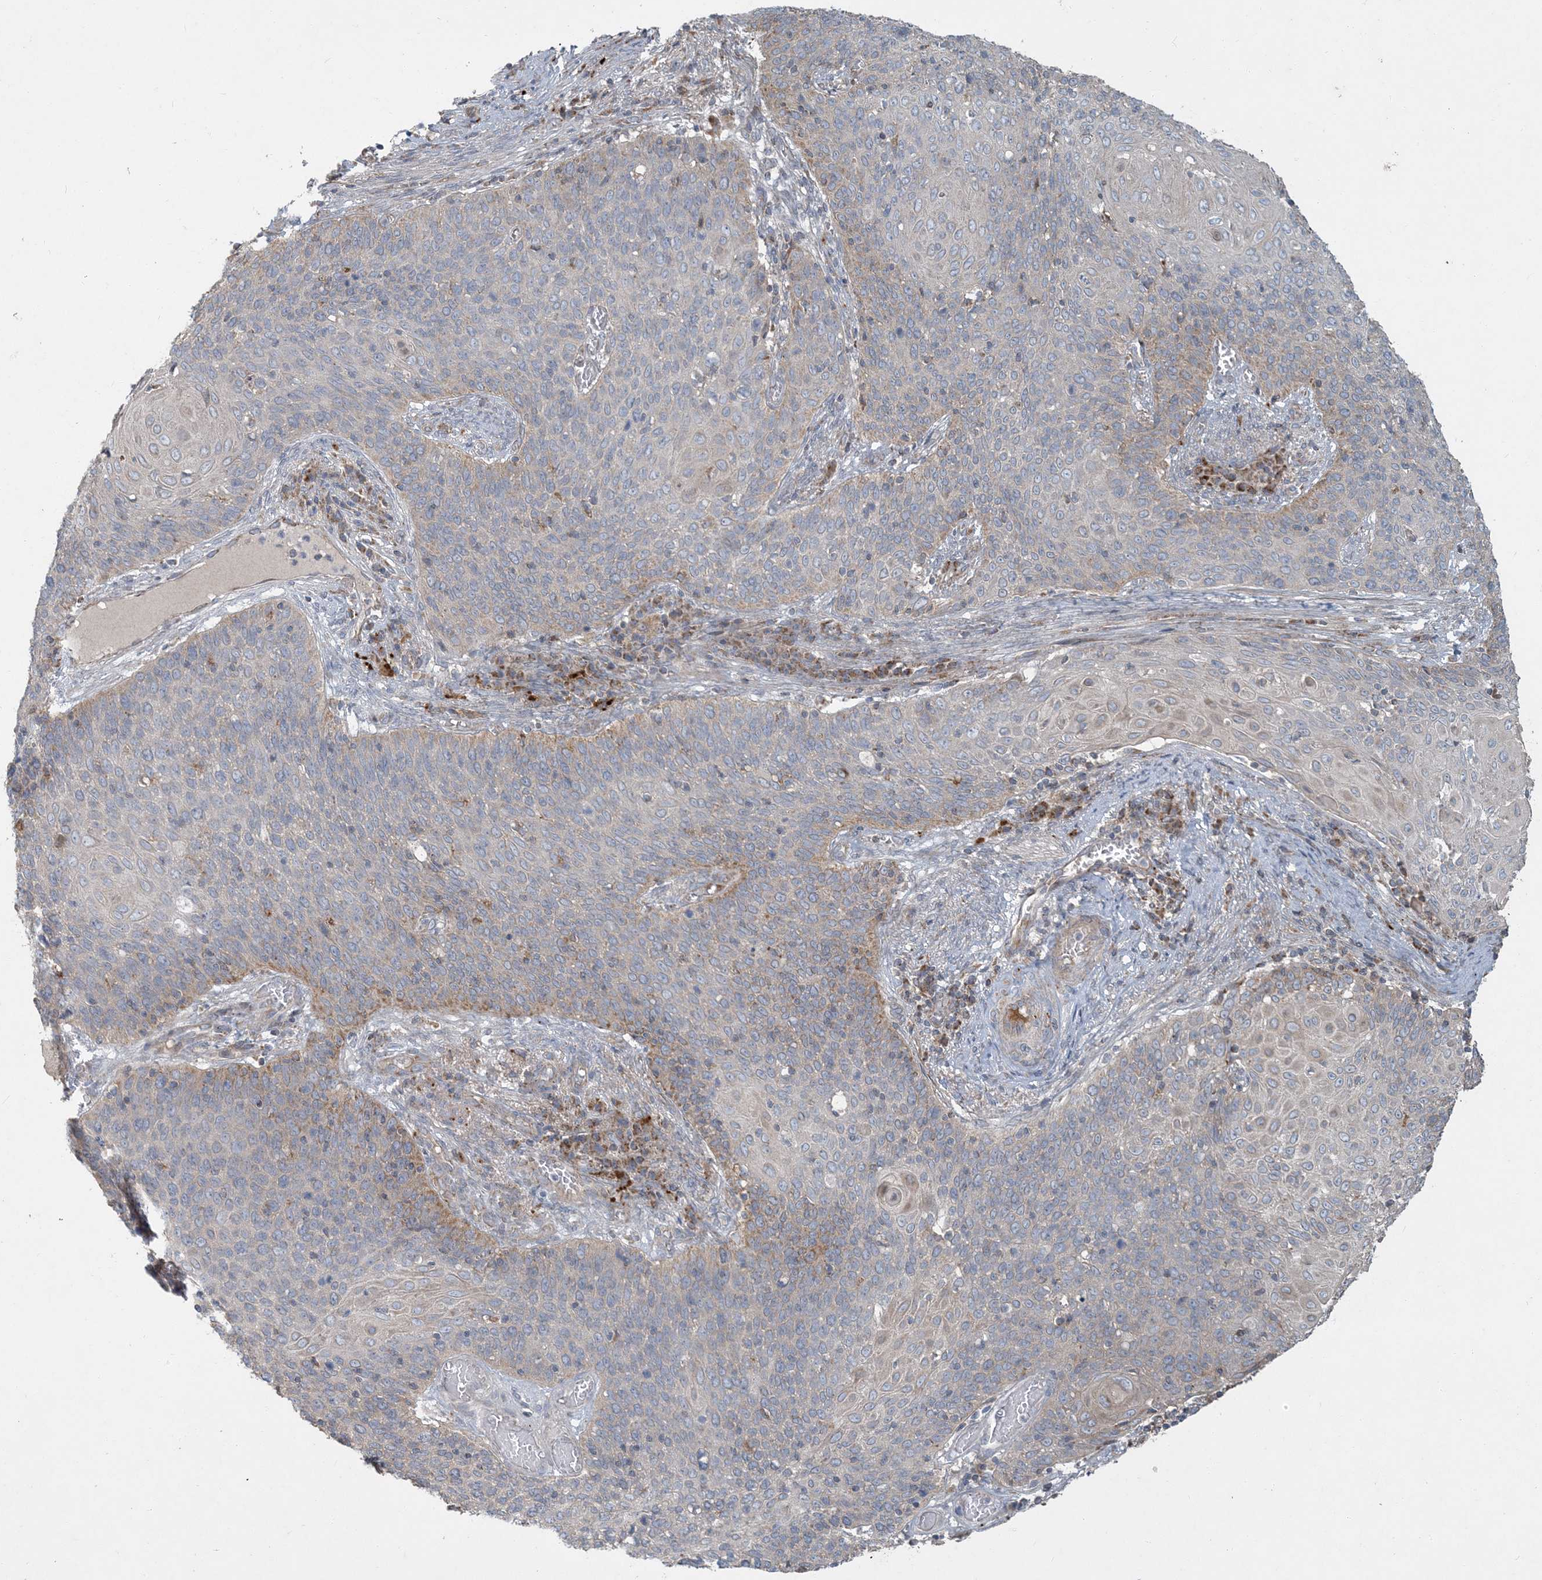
{"staining": {"intensity": "moderate", "quantity": "<25%", "location": "cytoplasmic/membranous"}, "tissue": "cervical cancer", "cell_type": "Tumor cells", "image_type": "cancer", "snomed": [{"axis": "morphology", "description": "Squamous cell carcinoma, NOS"}, {"axis": "topography", "description": "Cervix"}], "caption": "Moderate cytoplasmic/membranous positivity is seen in approximately <25% of tumor cells in cervical squamous cell carcinoma.", "gene": "LTN1", "patient": {"sex": "female", "age": 39}}